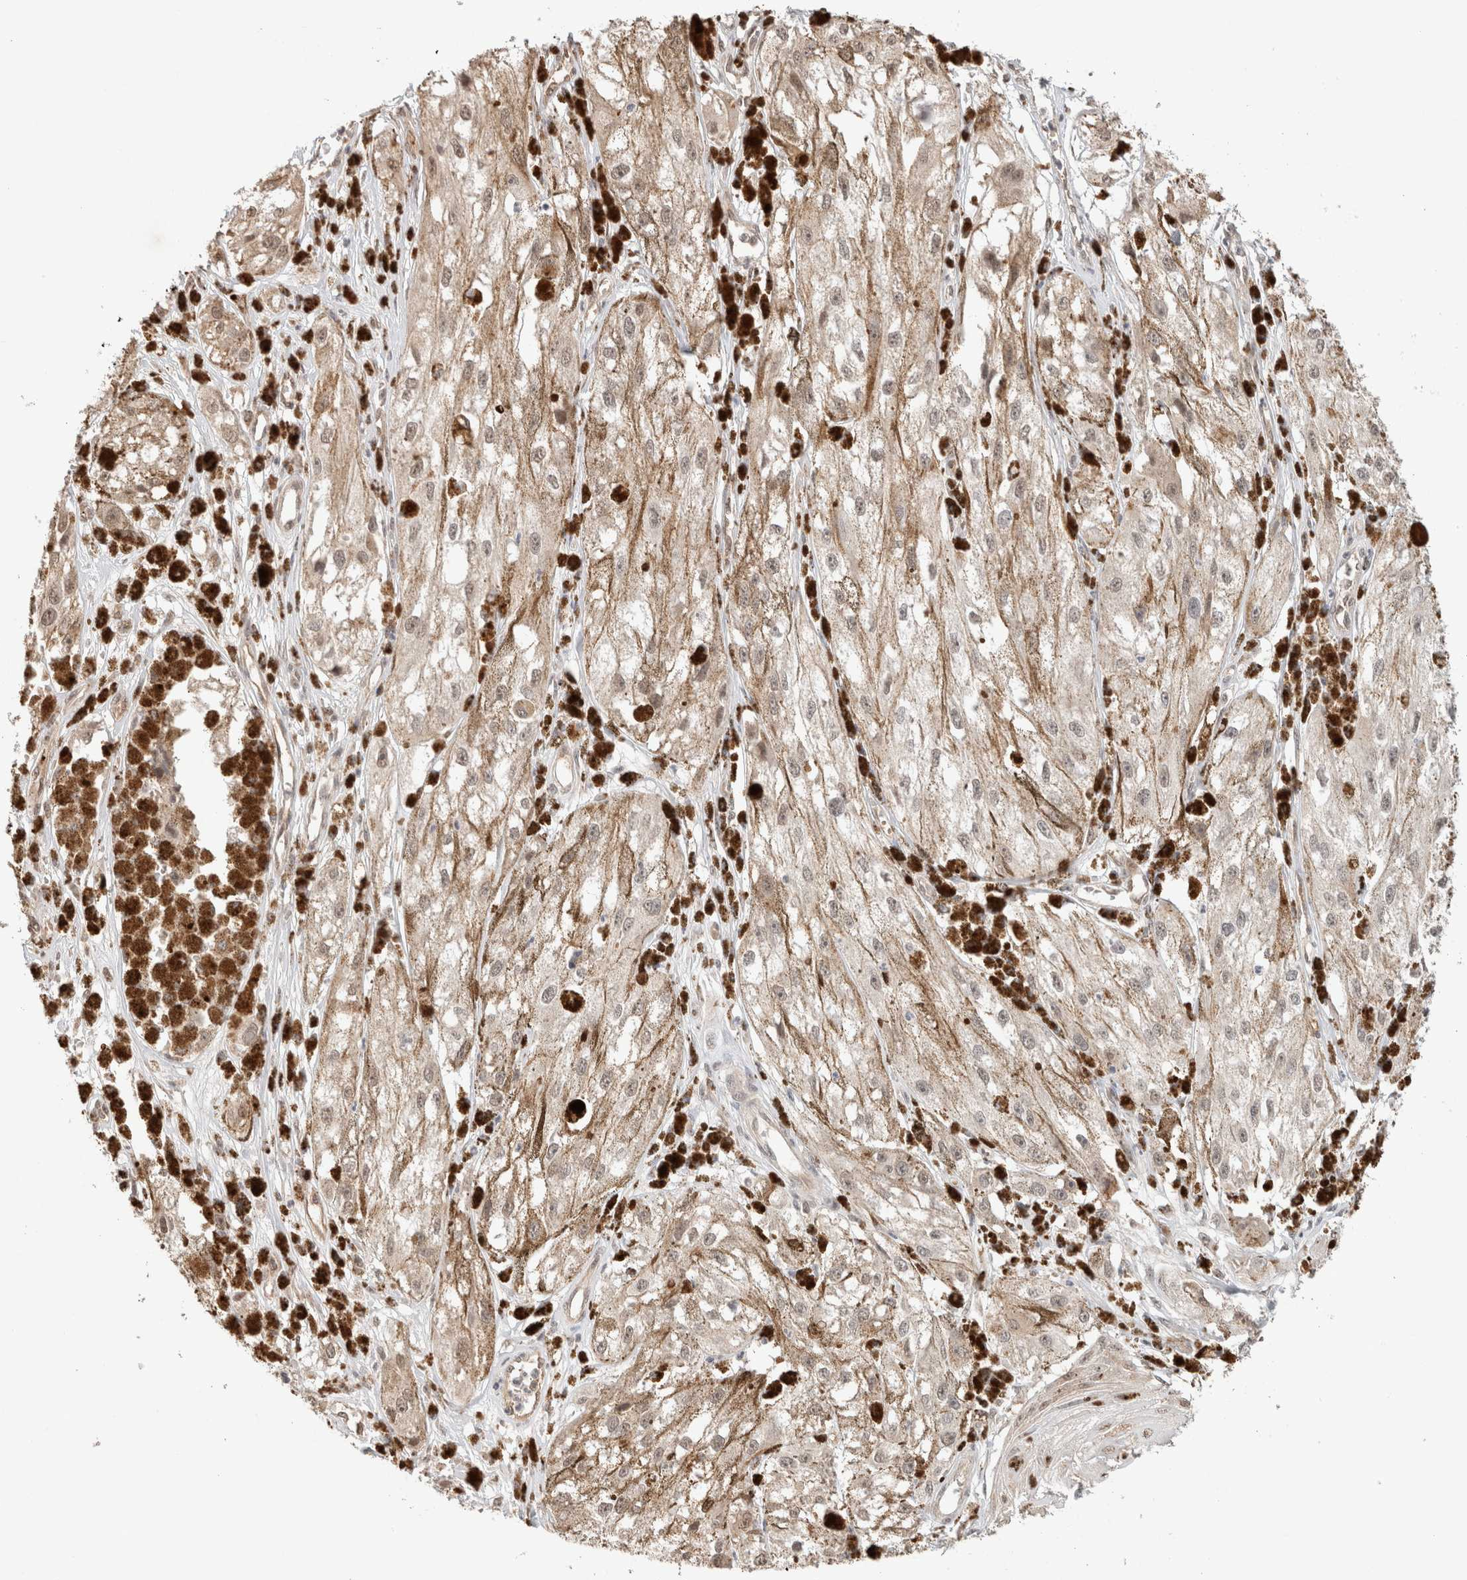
{"staining": {"intensity": "negative", "quantity": "none", "location": "none"}, "tissue": "melanoma", "cell_type": "Tumor cells", "image_type": "cancer", "snomed": [{"axis": "morphology", "description": "Malignant melanoma, NOS"}, {"axis": "topography", "description": "Skin"}], "caption": "Human malignant melanoma stained for a protein using immunohistochemistry (IHC) displays no staining in tumor cells.", "gene": "CA13", "patient": {"sex": "male", "age": 88}}